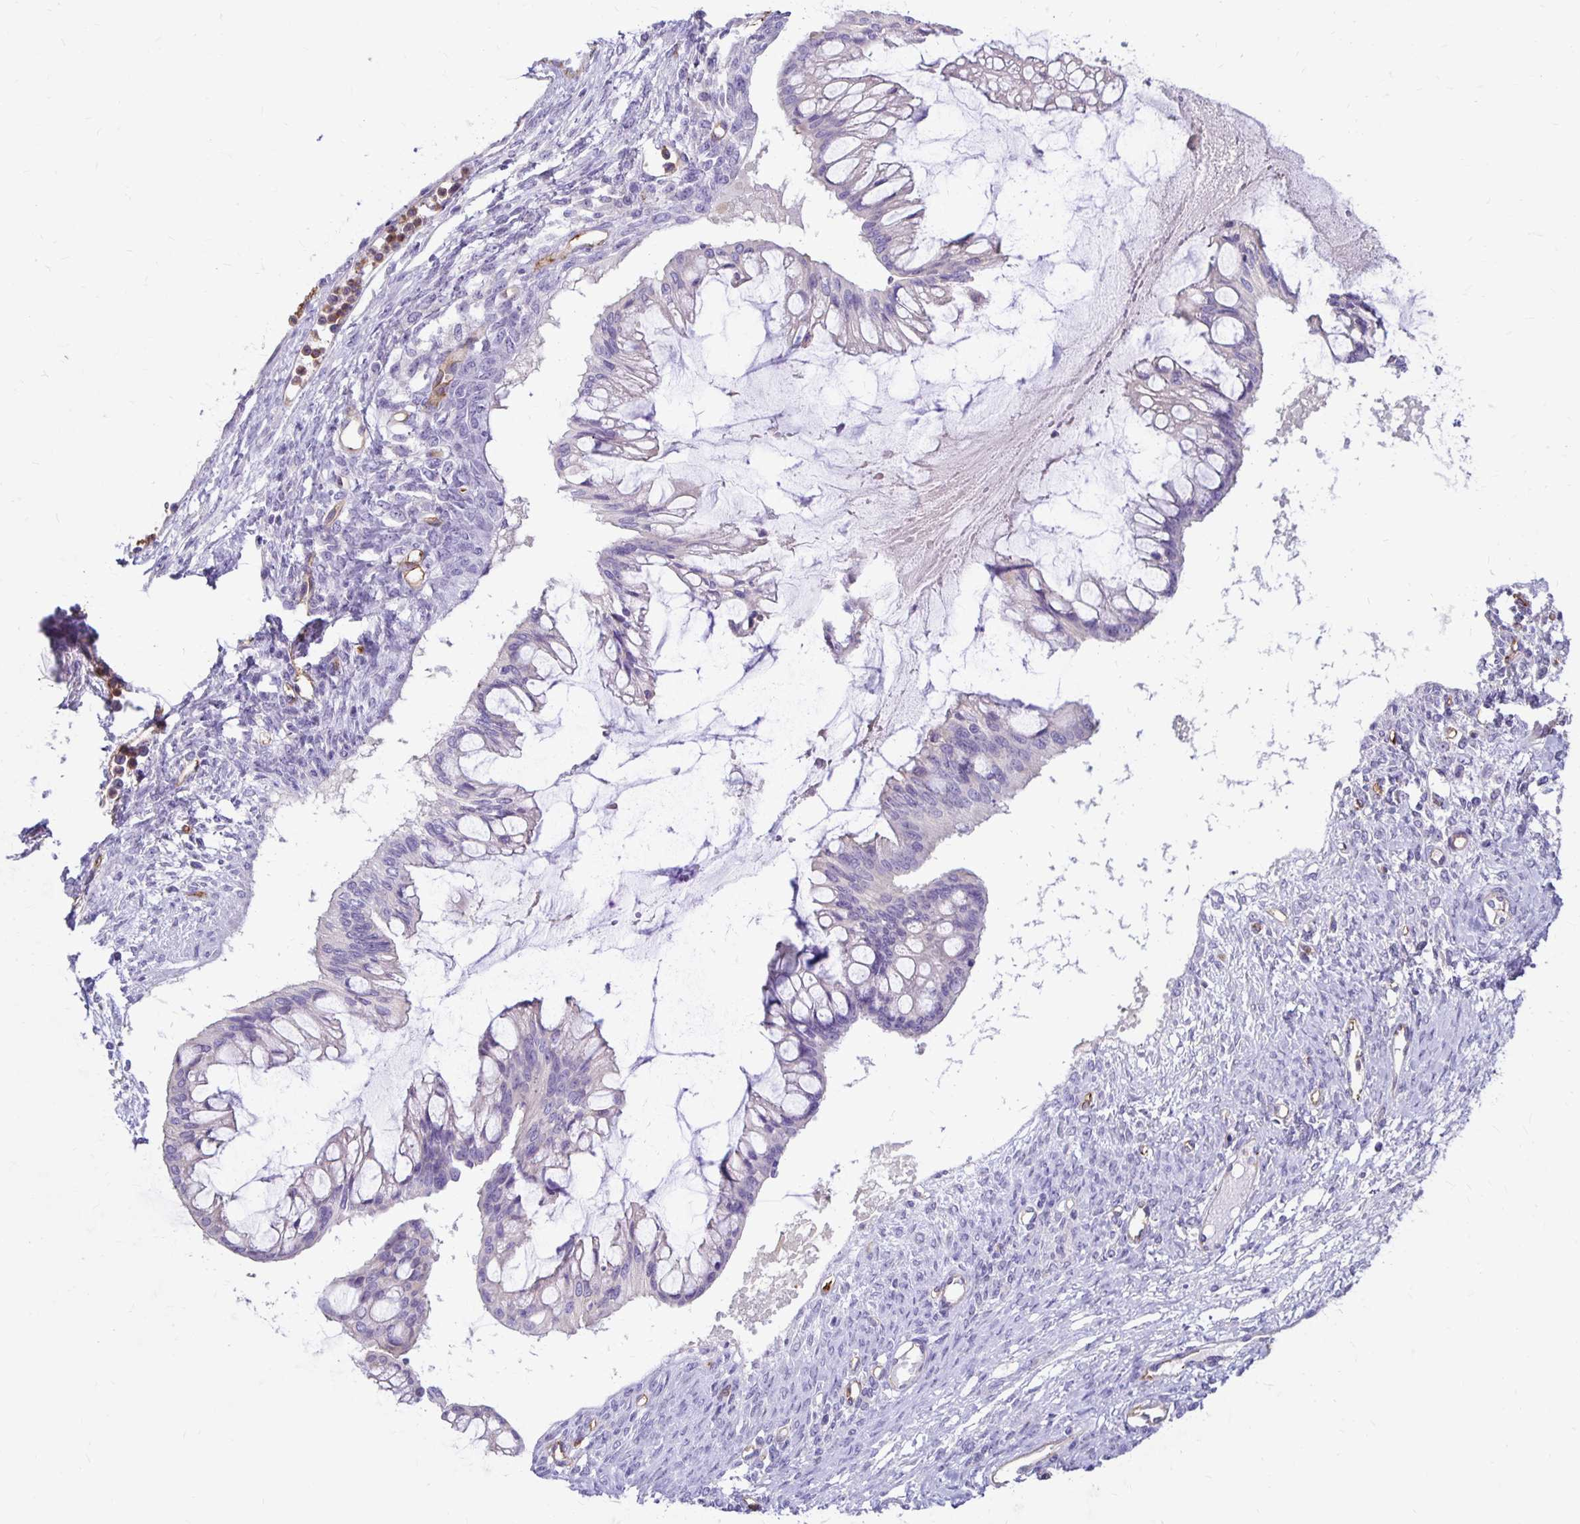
{"staining": {"intensity": "negative", "quantity": "none", "location": "none"}, "tissue": "ovarian cancer", "cell_type": "Tumor cells", "image_type": "cancer", "snomed": [{"axis": "morphology", "description": "Cystadenocarcinoma, mucinous, NOS"}, {"axis": "topography", "description": "Ovary"}], "caption": "Immunohistochemical staining of ovarian cancer demonstrates no significant staining in tumor cells.", "gene": "TTYH1", "patient": {"sex": "female", "age": 73}}